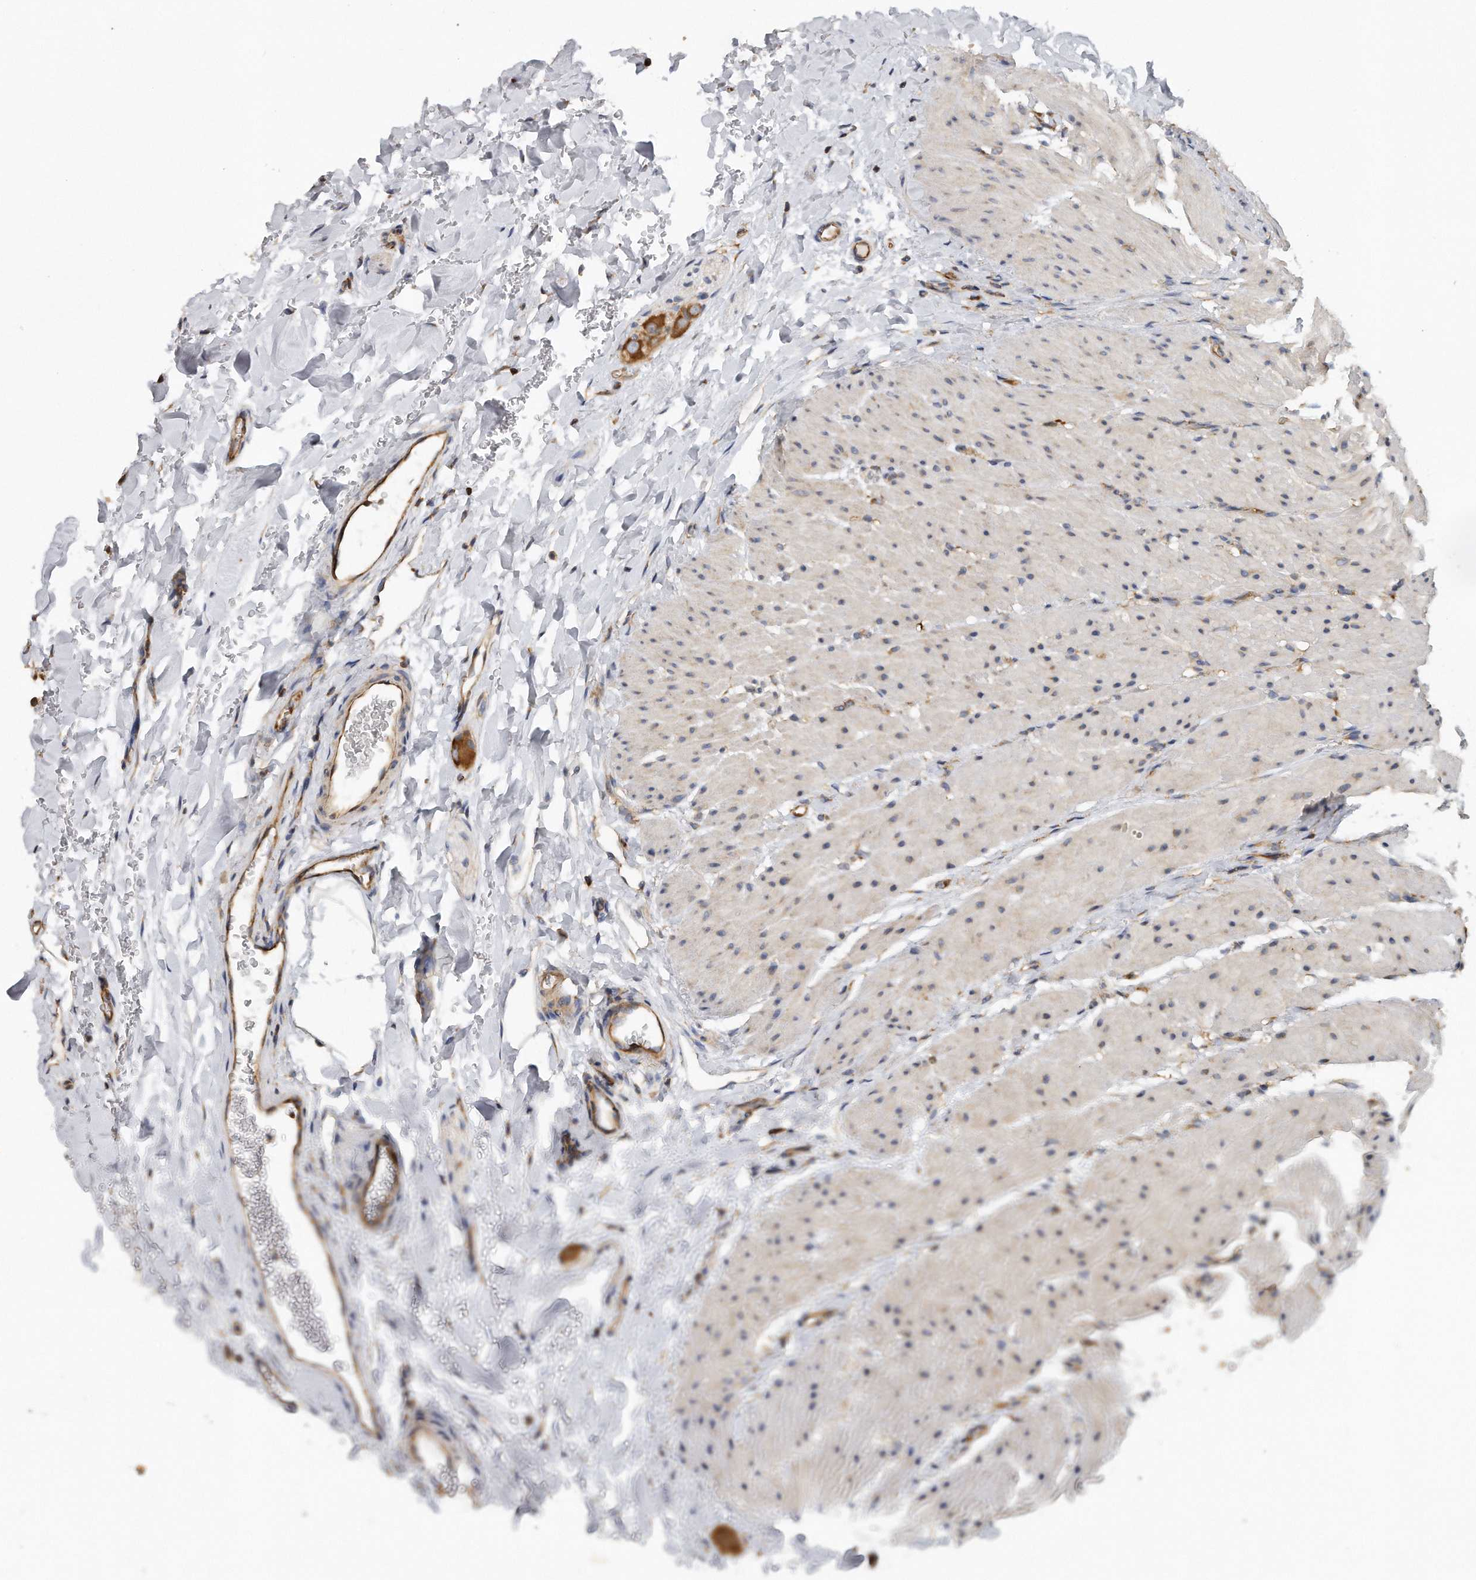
{"staining": {"intensity": "strong", "quantity": ">75%", "location": "cytoplasmic/membranous"}, "tissue": "colon", "cell_type": "Endothelial cells", "image_type": "normal", "snomed": [{"axis": "morphology", "description": "Normal tissue, NOS"}, {"axis": "topography", "description": "Colon"}], "caption": "Strong cytoplasmic/membranous staining for a protein is identified in approximately >75% of endothelial cells of benign colon using IHC.", "gene": "EIF3I", "patient": {"sex": "female", "age": 62}}